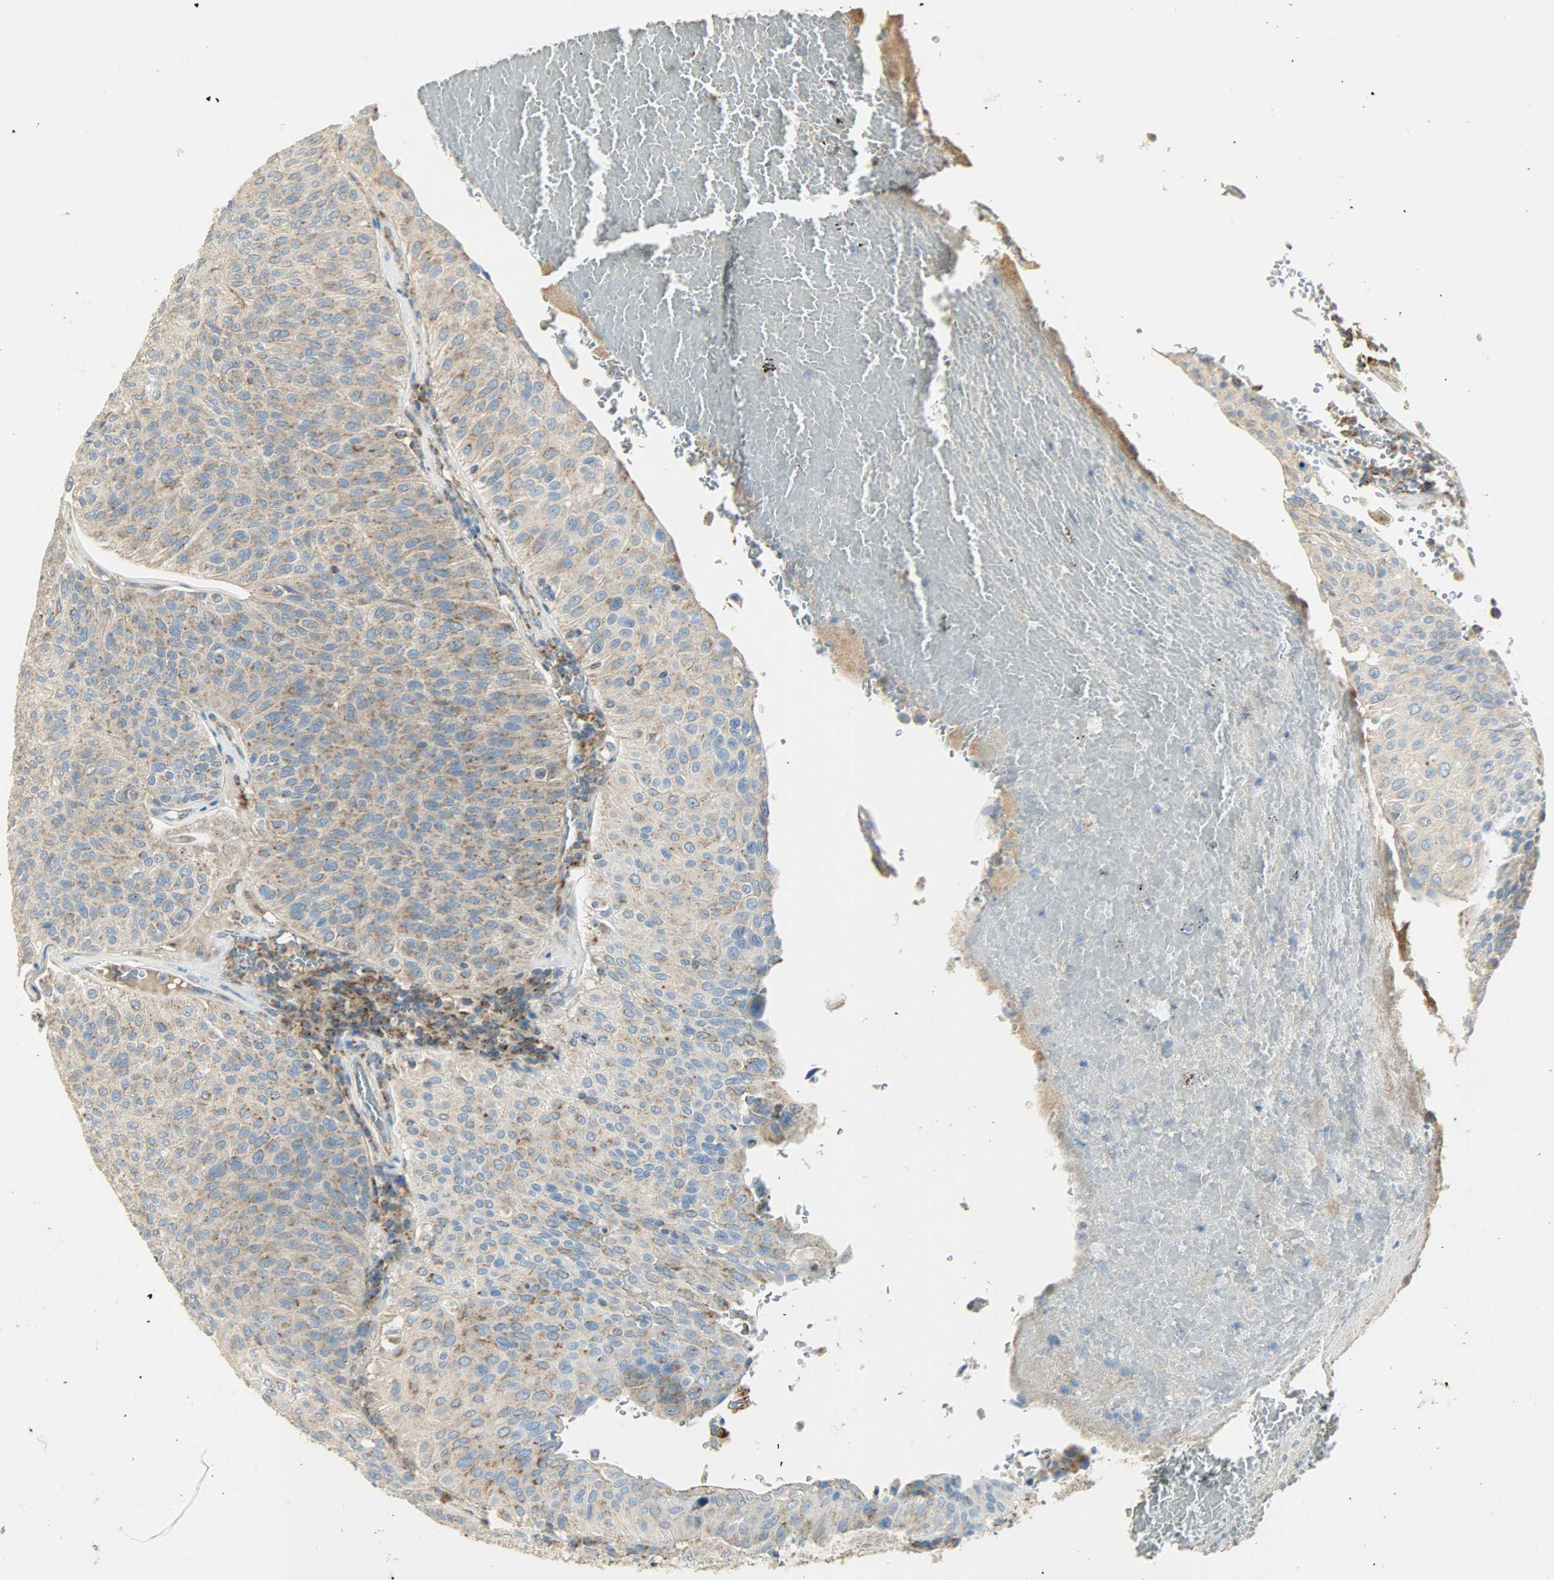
{"staining": {"intensity": "moderate", "quantity": ">75%", "location": "cytoplasmic/membranous"}, "tissue": "urothelial cancer", "cell_type": "Tumor cells", "image_type": "cancer", "snomed": [{"axis": "morphology", "description": "Urothelial carcinoma, High grade"}, {"axis": "topography", "description": "Urinary bladder"}], "caption": "Urothelial cancer stained with DAB immunohistochemistry demonstrates medium levels of moderate cytoplasmic/membranous expression in about >75% of tumor cells. (IHC, brightfield microscopy, high magnification).", "gene": "NNT", "patient": {"sex": "male", "age": 66}}